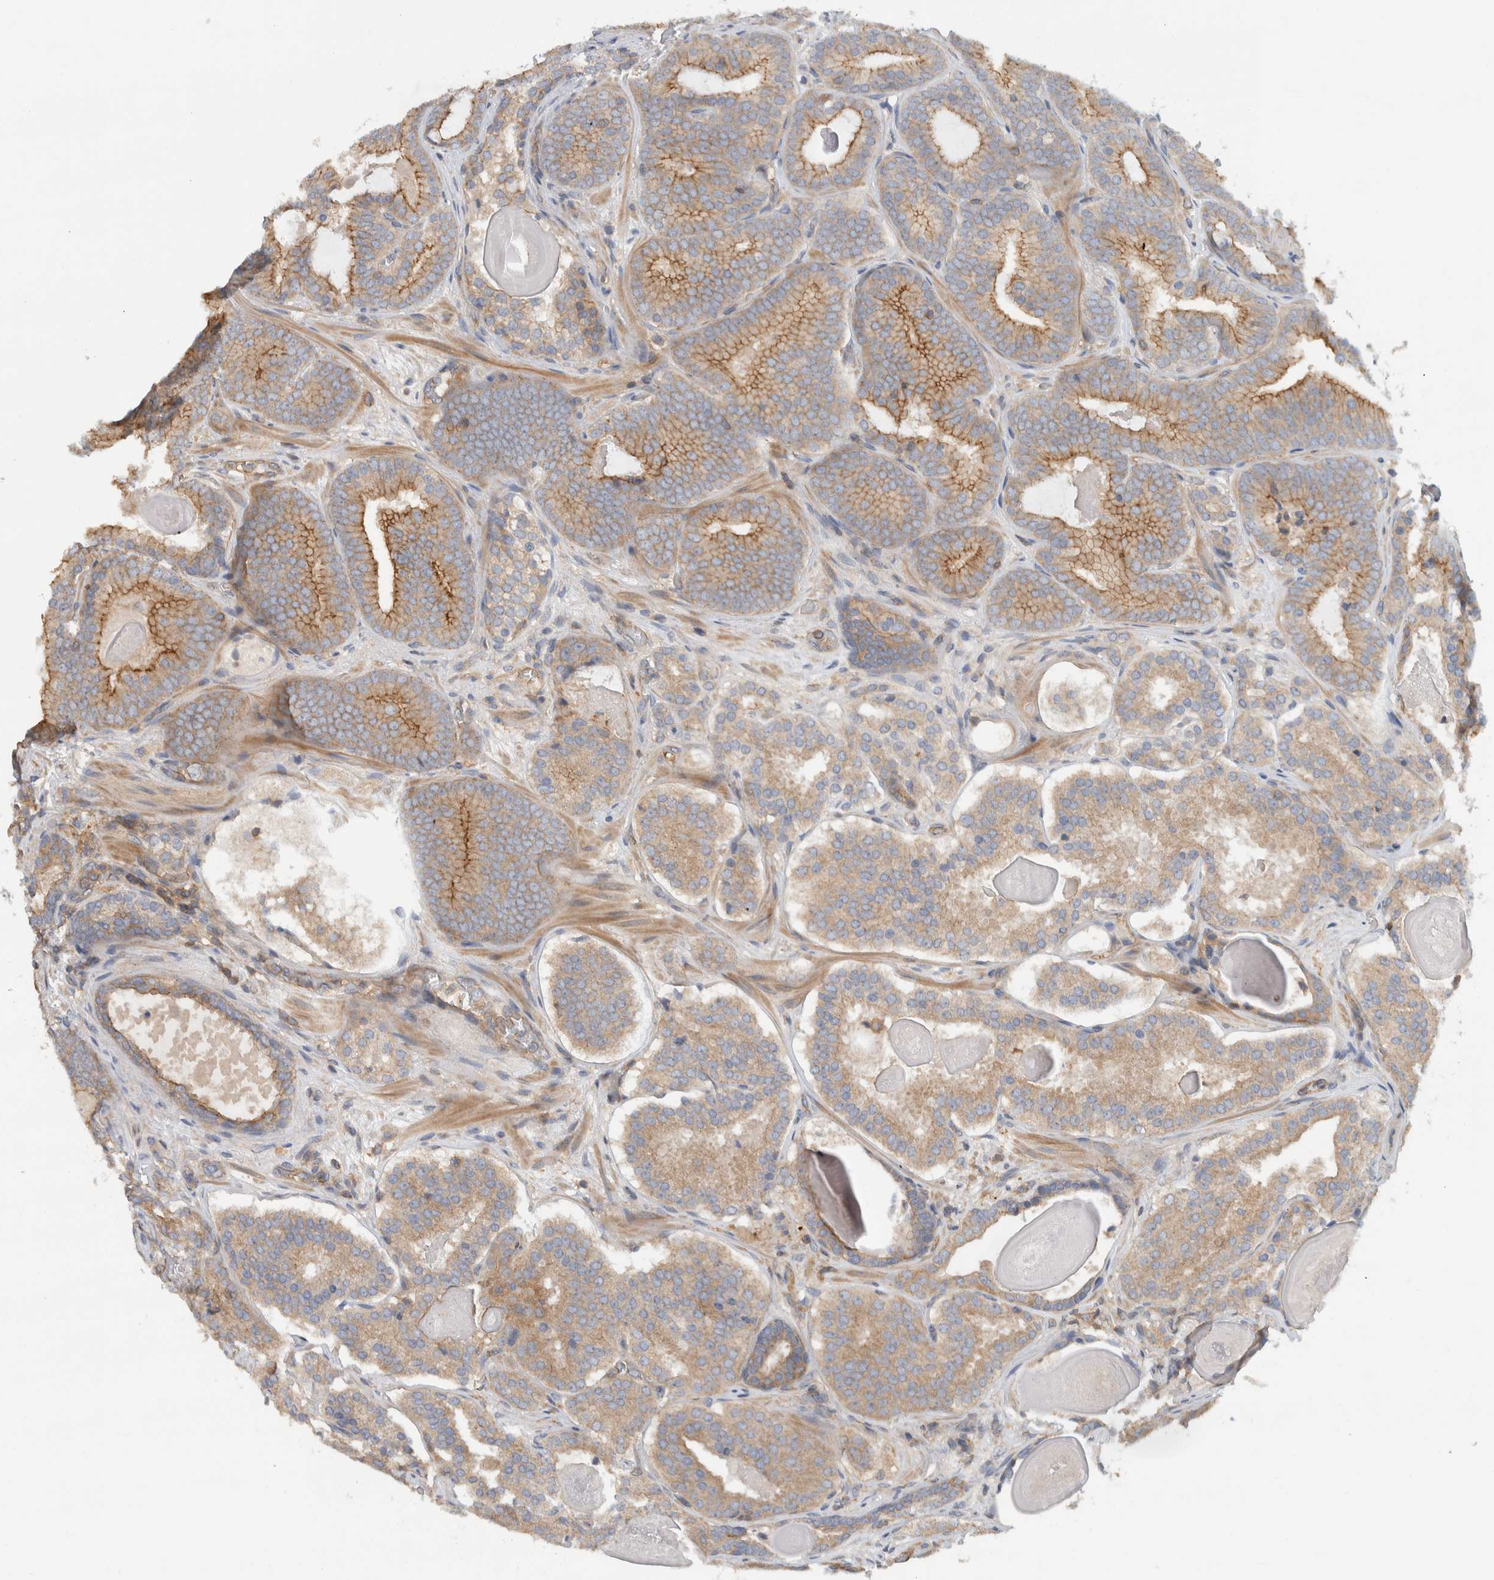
{"staining": {"intensity": "moderate", "quantity": "25%-75%", "location": "cytoplasmic/membranous"}, "tissue": "prostate cancer", "cell_type": "Tumor cells", "image_type": "cancer", "snomed": [{"axis": "morphology", "description": "Adenocarcinoma, High grade"}, {"axis": "topography", "description": "Prostate"}], "caption": "Approximately 25%-75% of tumor cells in prostate adenocarcinoma (high-grade) show moderate cytoplasmic/membranous protein positivity as visualized by brown immunohistochemical staining.", "gene": "MPRIP", "patient": {"sex": "male", "age": 60}}